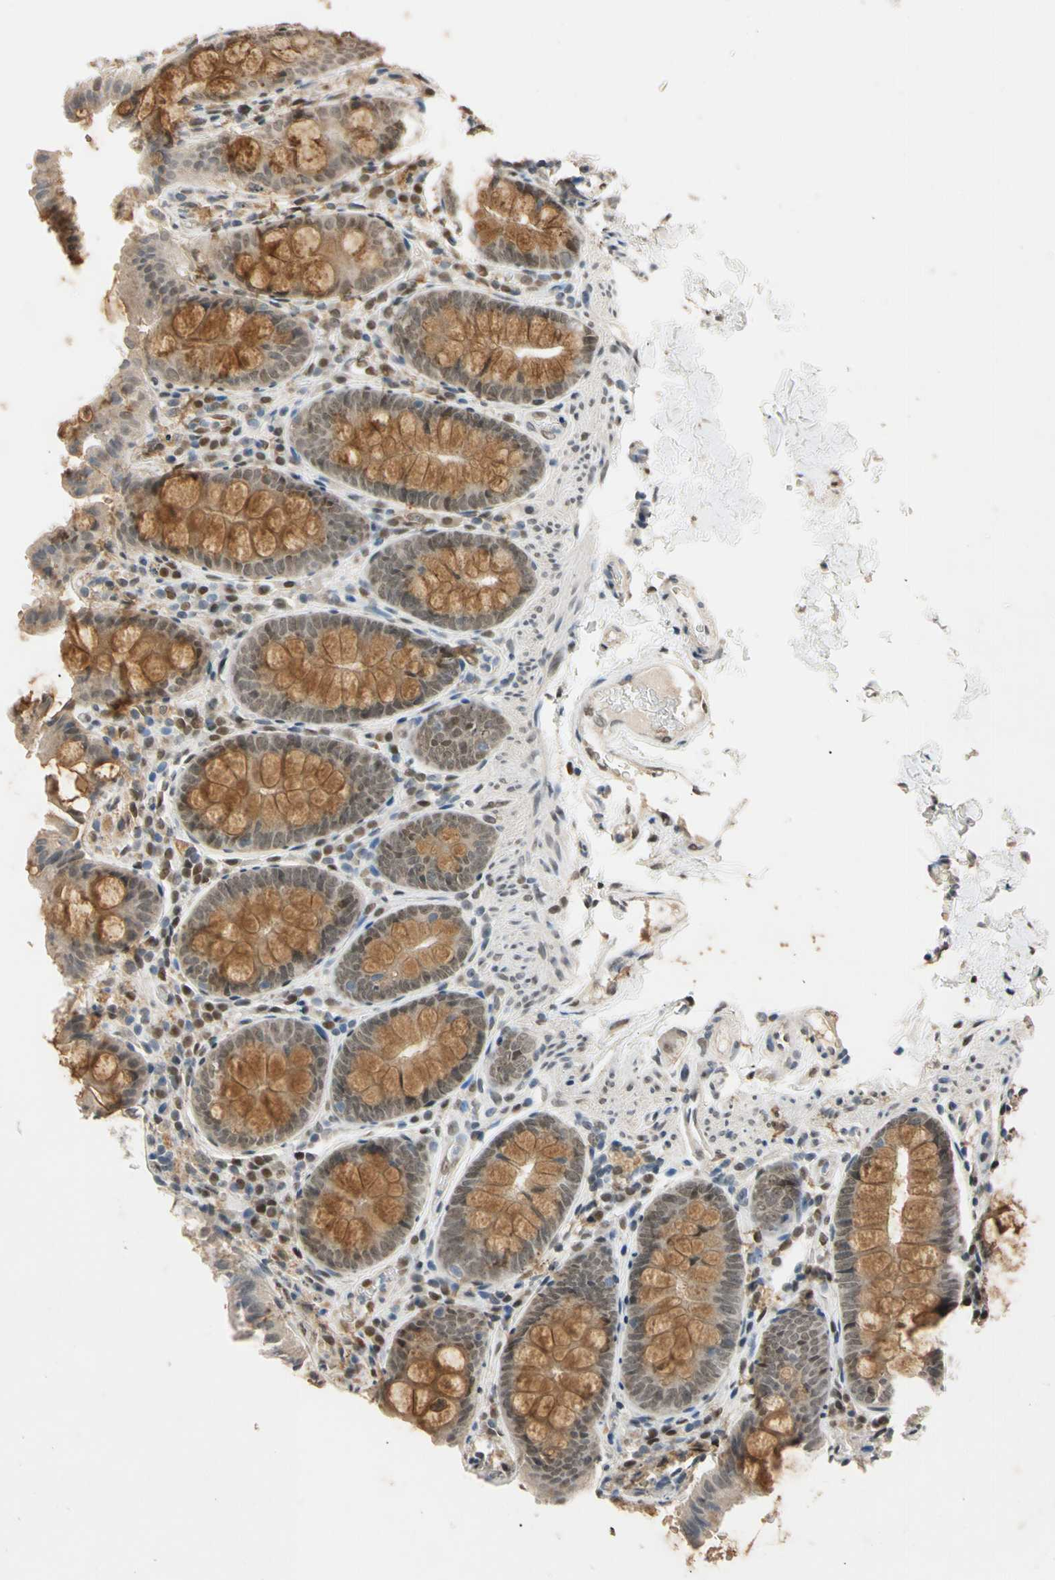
{"staining": {"intensity": "negative", "quantity": "none", "location": "none"}, "tissue": "colon", "cell_type": "Endothelial cells", "image_type": "normal", "snomed": [{"axis": "morphology", "description": "Normal tissue, NOS"}, {"axis": "topography", "description": "Colon"}], "caption": "A high-resolution histopathology image shows immunohistochemistry (IHC) staining of unremarkable colon, which shows no significant positivity in endothelial cells.", "gene": "RIOX2", "patient": {"sex": "female", "age": 61}}